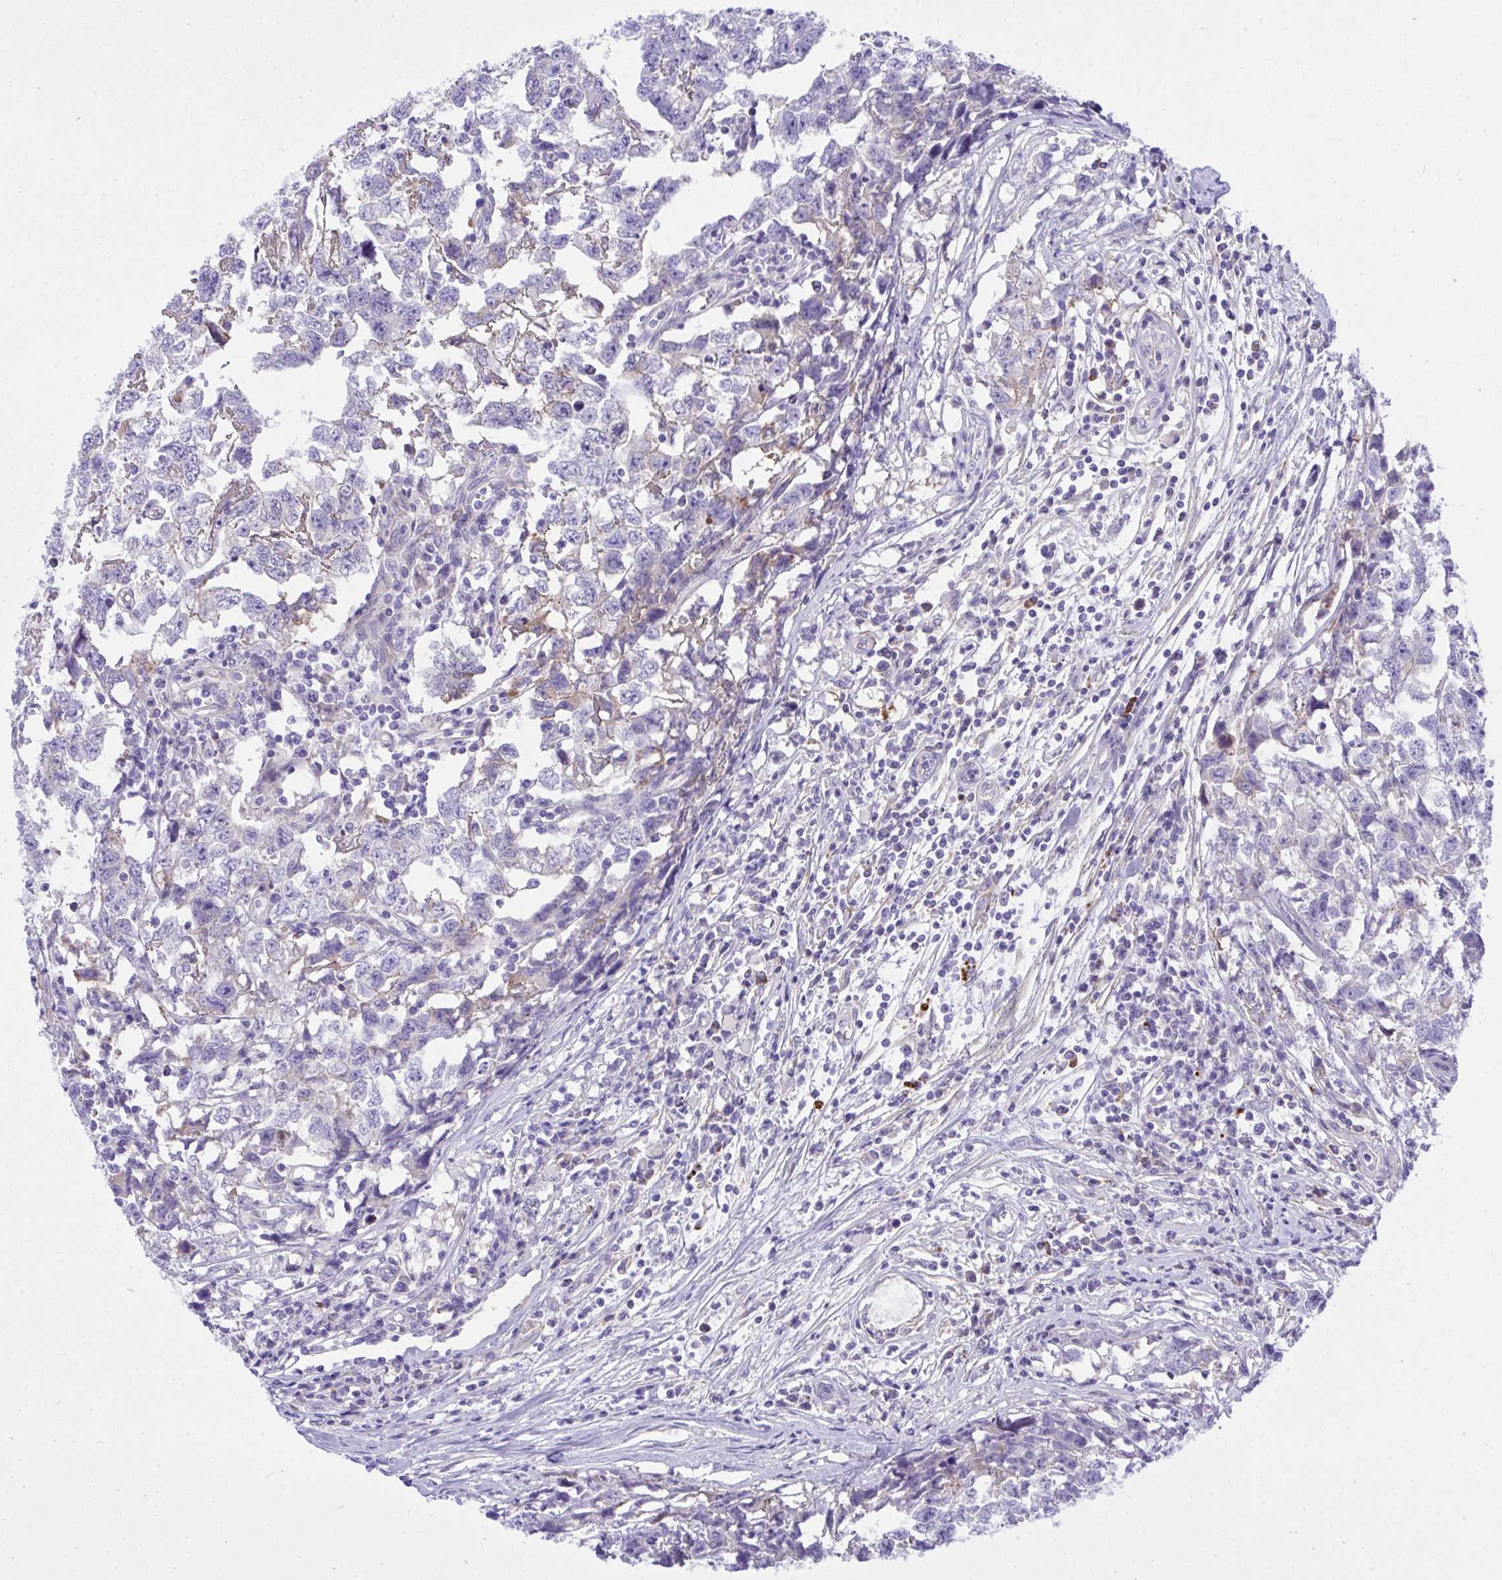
{"staining": {"intensity": "negative", "quantity": "none", "location": "none"}, "tissue": "testis cancer", "cell_type": "Tumor cells", "image_type": "cancer", "snomed": [{"axis": "morphology", "description": "Carcinoma, Embryonal, NOS"}, {"axis": "topography", "description": "Testis"}], "caption": "The histopathology image displays no staining of tumor cells in testis cancer (embryonal carcinoma).", "gene": "HRG", "patient": {"sex": "male", "age": 22}}